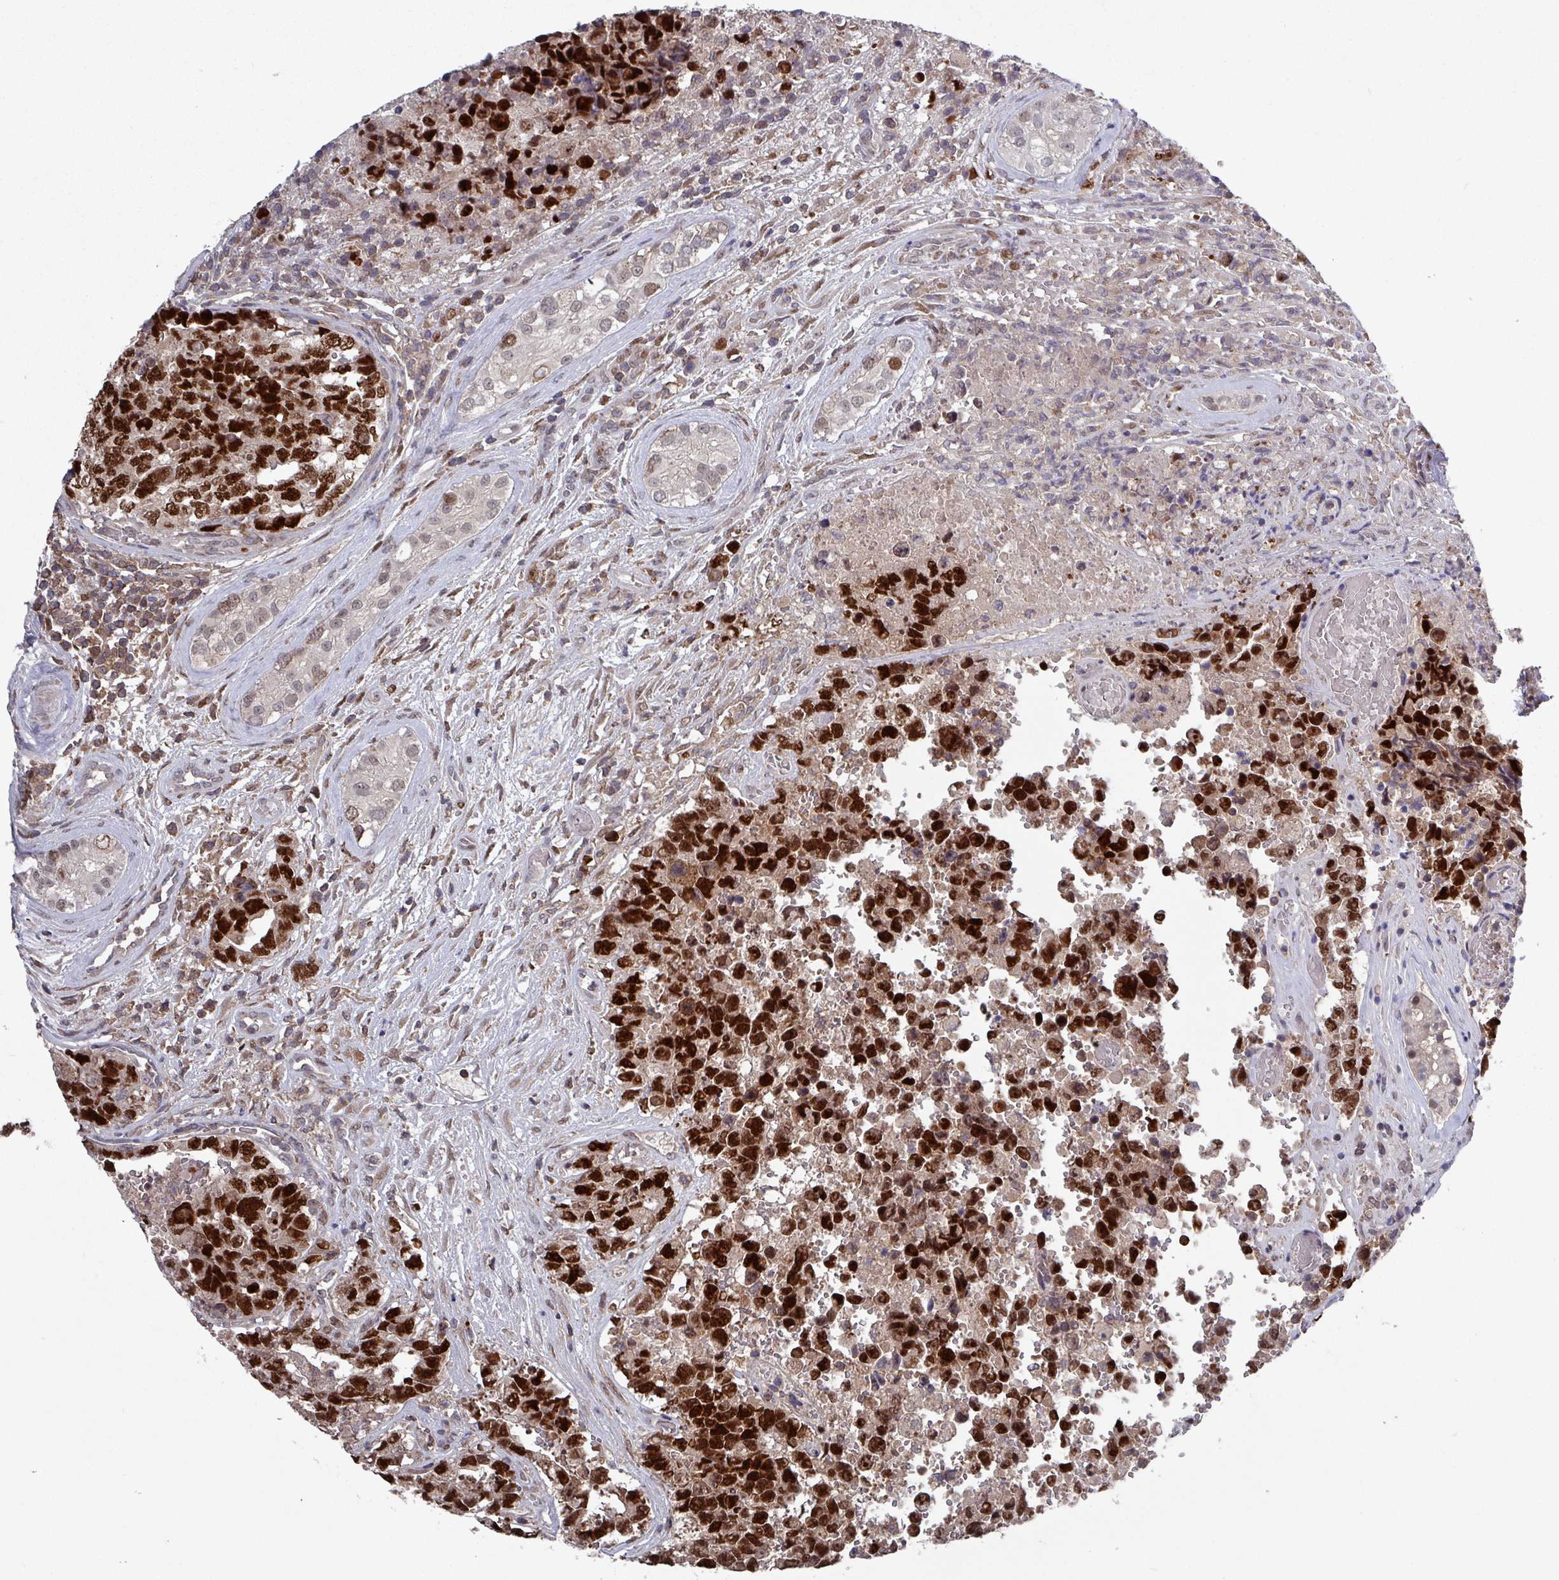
{"staining": {"intensity": "strong", "quantity": ">75%", "location": "nuclear"}, "tissue": "testis cancer", "cell_type": "Tumor cells", "image_type": "cancer", "snomed": [{"axis": "morphology", "description": "Normal tissue, NOS"}, {"axis": "morphology", "description": "Carcinoma, Embryonal, NOS"}, {"axis": "topography", "description": "Testis"}, {"axis": "topography", "description": "Epididymis"}], "caption": "An image showing strong nuclear positivity in about >75% of tumor cells in testis cancer, as visualized by brown immunohistochemical staining.", "gene": "PRRX1", "patient": {"sex": "male", "age": 25}}